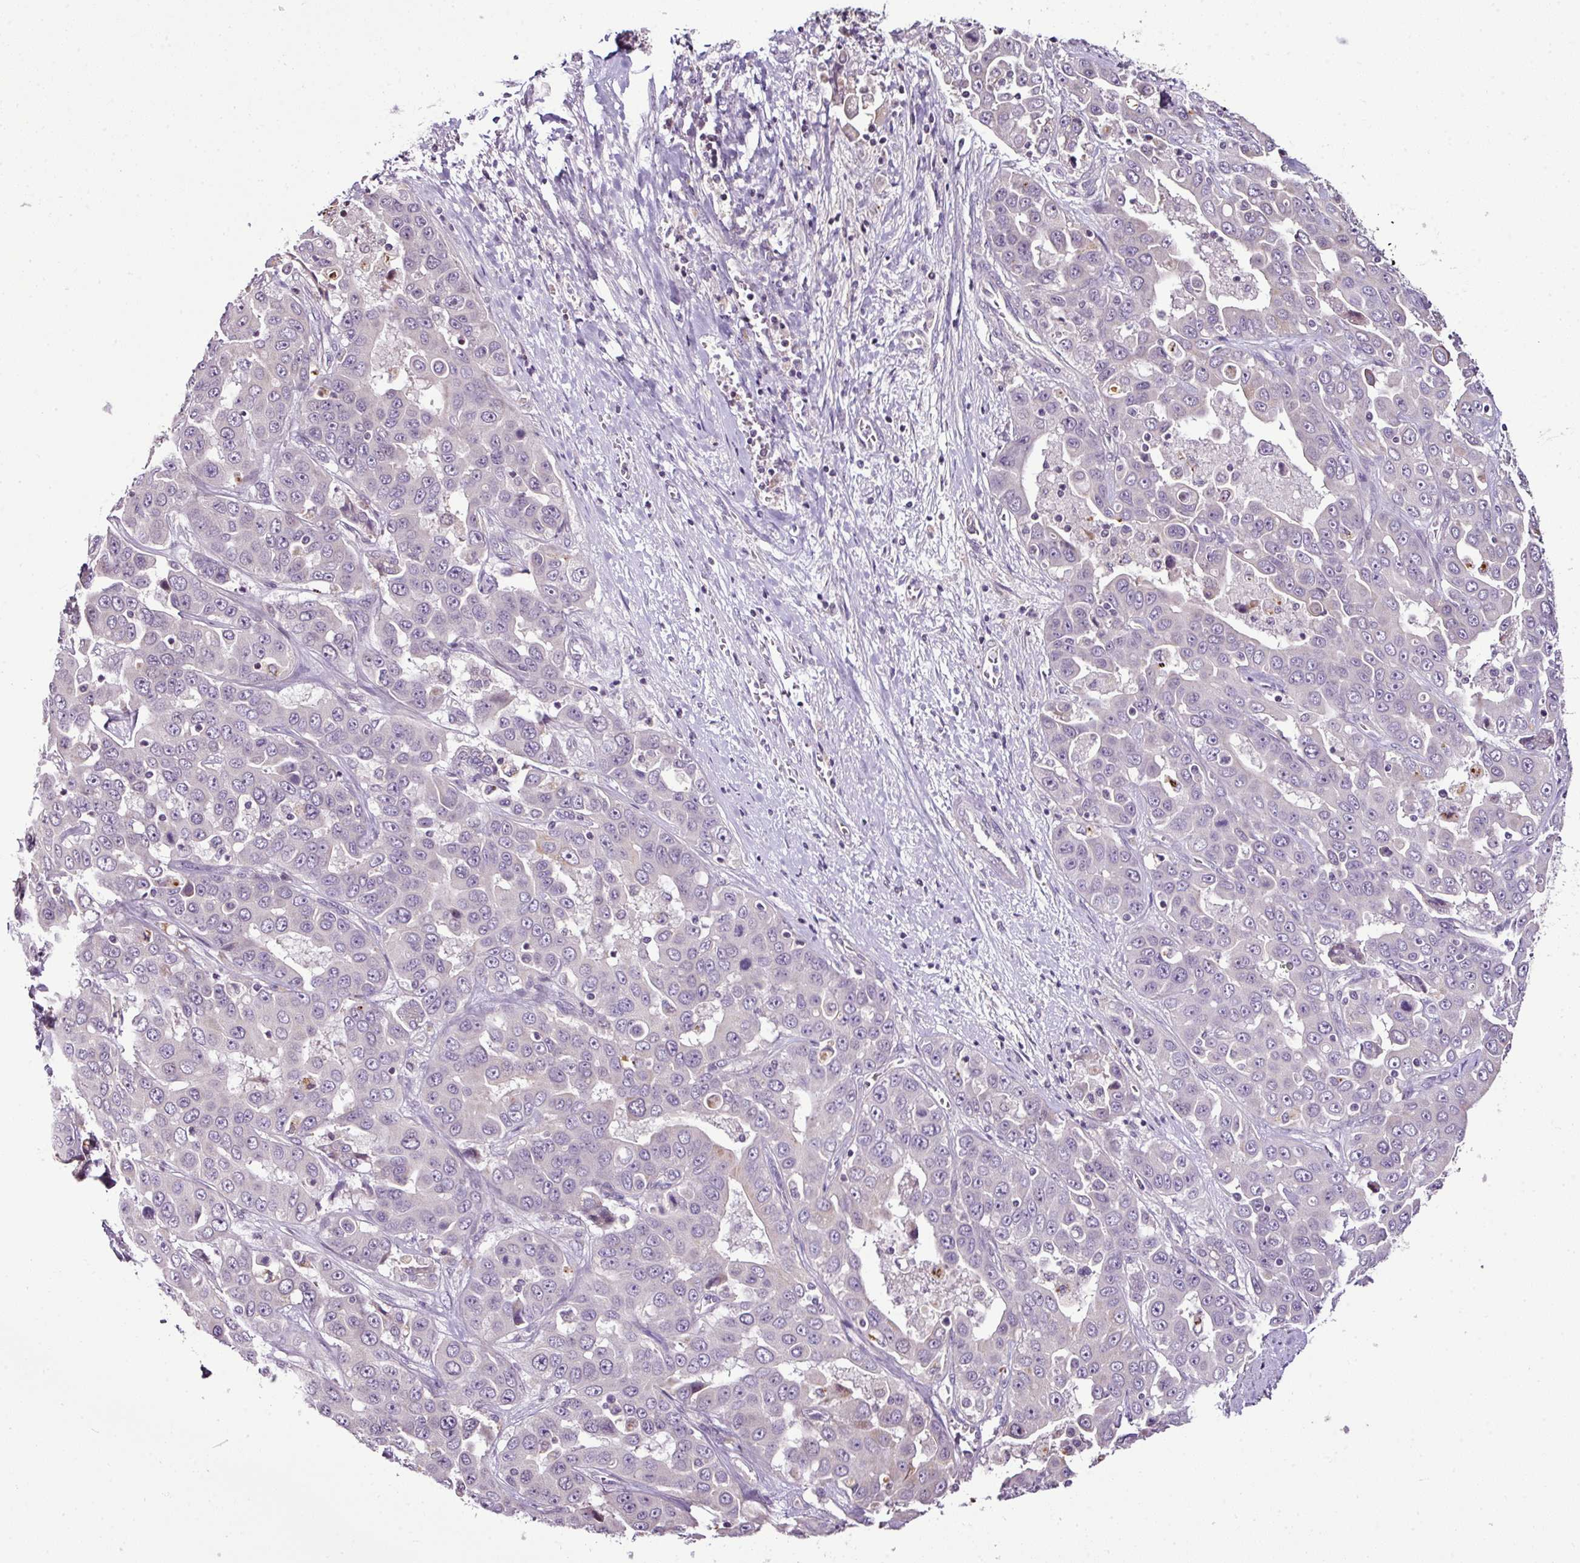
{"staining": {"intensity": "negative", "quantity": "none", "location": "none"}, "tissue": "liver cancer", "cell_type": "Tumor cells", "image_type": "cancer", "snomed": [{"axis": "morphology", "description": "Cholangiocarcinoma"}, {"axis": "topography", "description": "Liver"}], "caption": "A high-resolution image shows immunohistochemistry (IHC) staining of cholangiocarcinoma (liver), which demonstrates no significant staining in tumor cells. Brightfield microscopy of immunohistochemistry stained with DAB (3,3'-diaminobenzidine) (brown) and hematoxylin (blue), captured at high magnification.", "gene": "TEX30", "patient": {"sex": "female", "age": 52}}